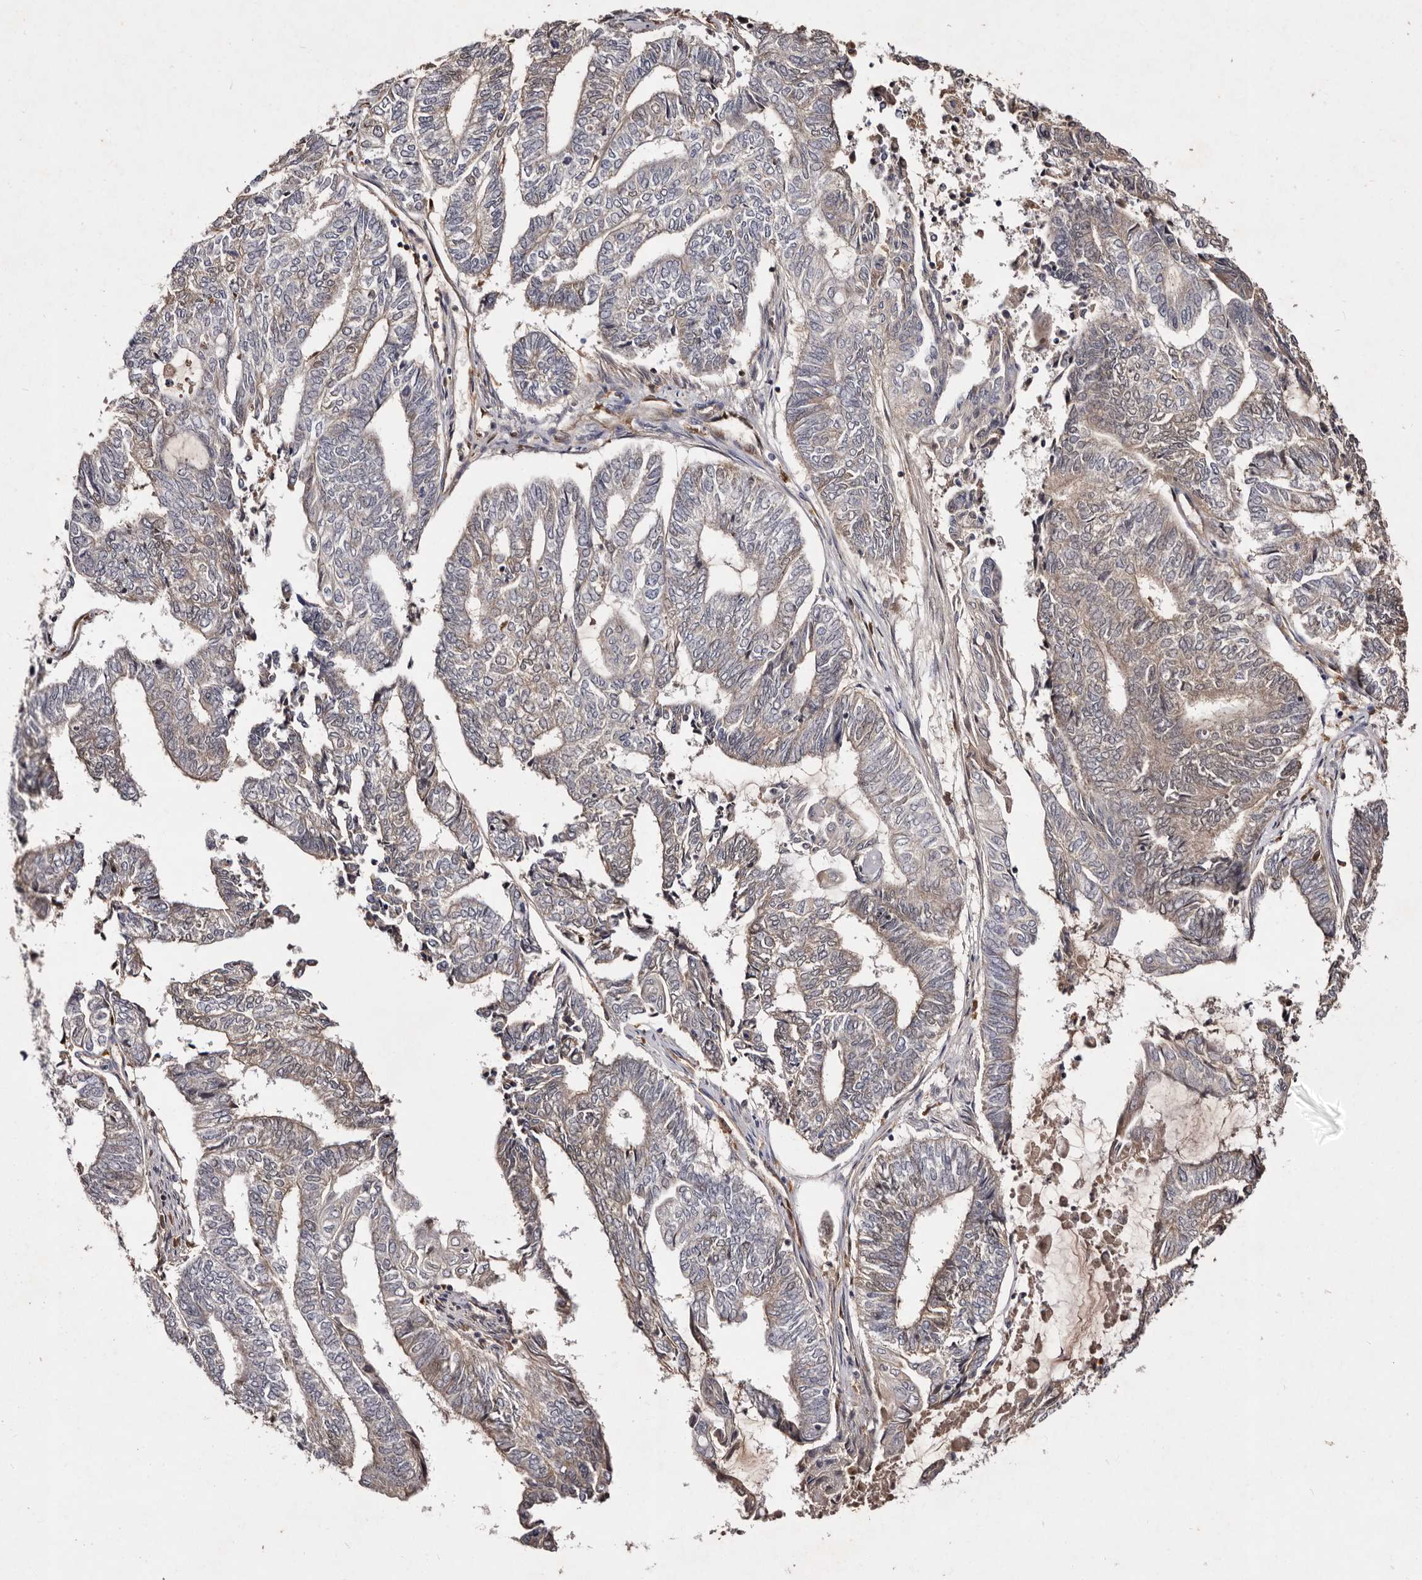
{"staining": {"intensity": "weak", "quantity": "25%-75%", "location": "cytoplasmic/membranous"}, "tissue": "endometrial cancer", "cell_type": "Tumor cells", "image_type": "cancer", "snomed": [{"axis": "morphology", "description": "Adenocarcinoma, NOS"}, {"axis": "topography", "description": "Uterus"}, {"axis": "topography", "description": "Endometrium"}], "caption": "Human adenocarcinoma (endometrial) stained for a protein (brown) displays weak cytoplasmic/membranous positive staining in approximately 25%-75% of tumor cells.", "gene": "GIMAP4", "patient": {"sex": "female", "age": 70}}